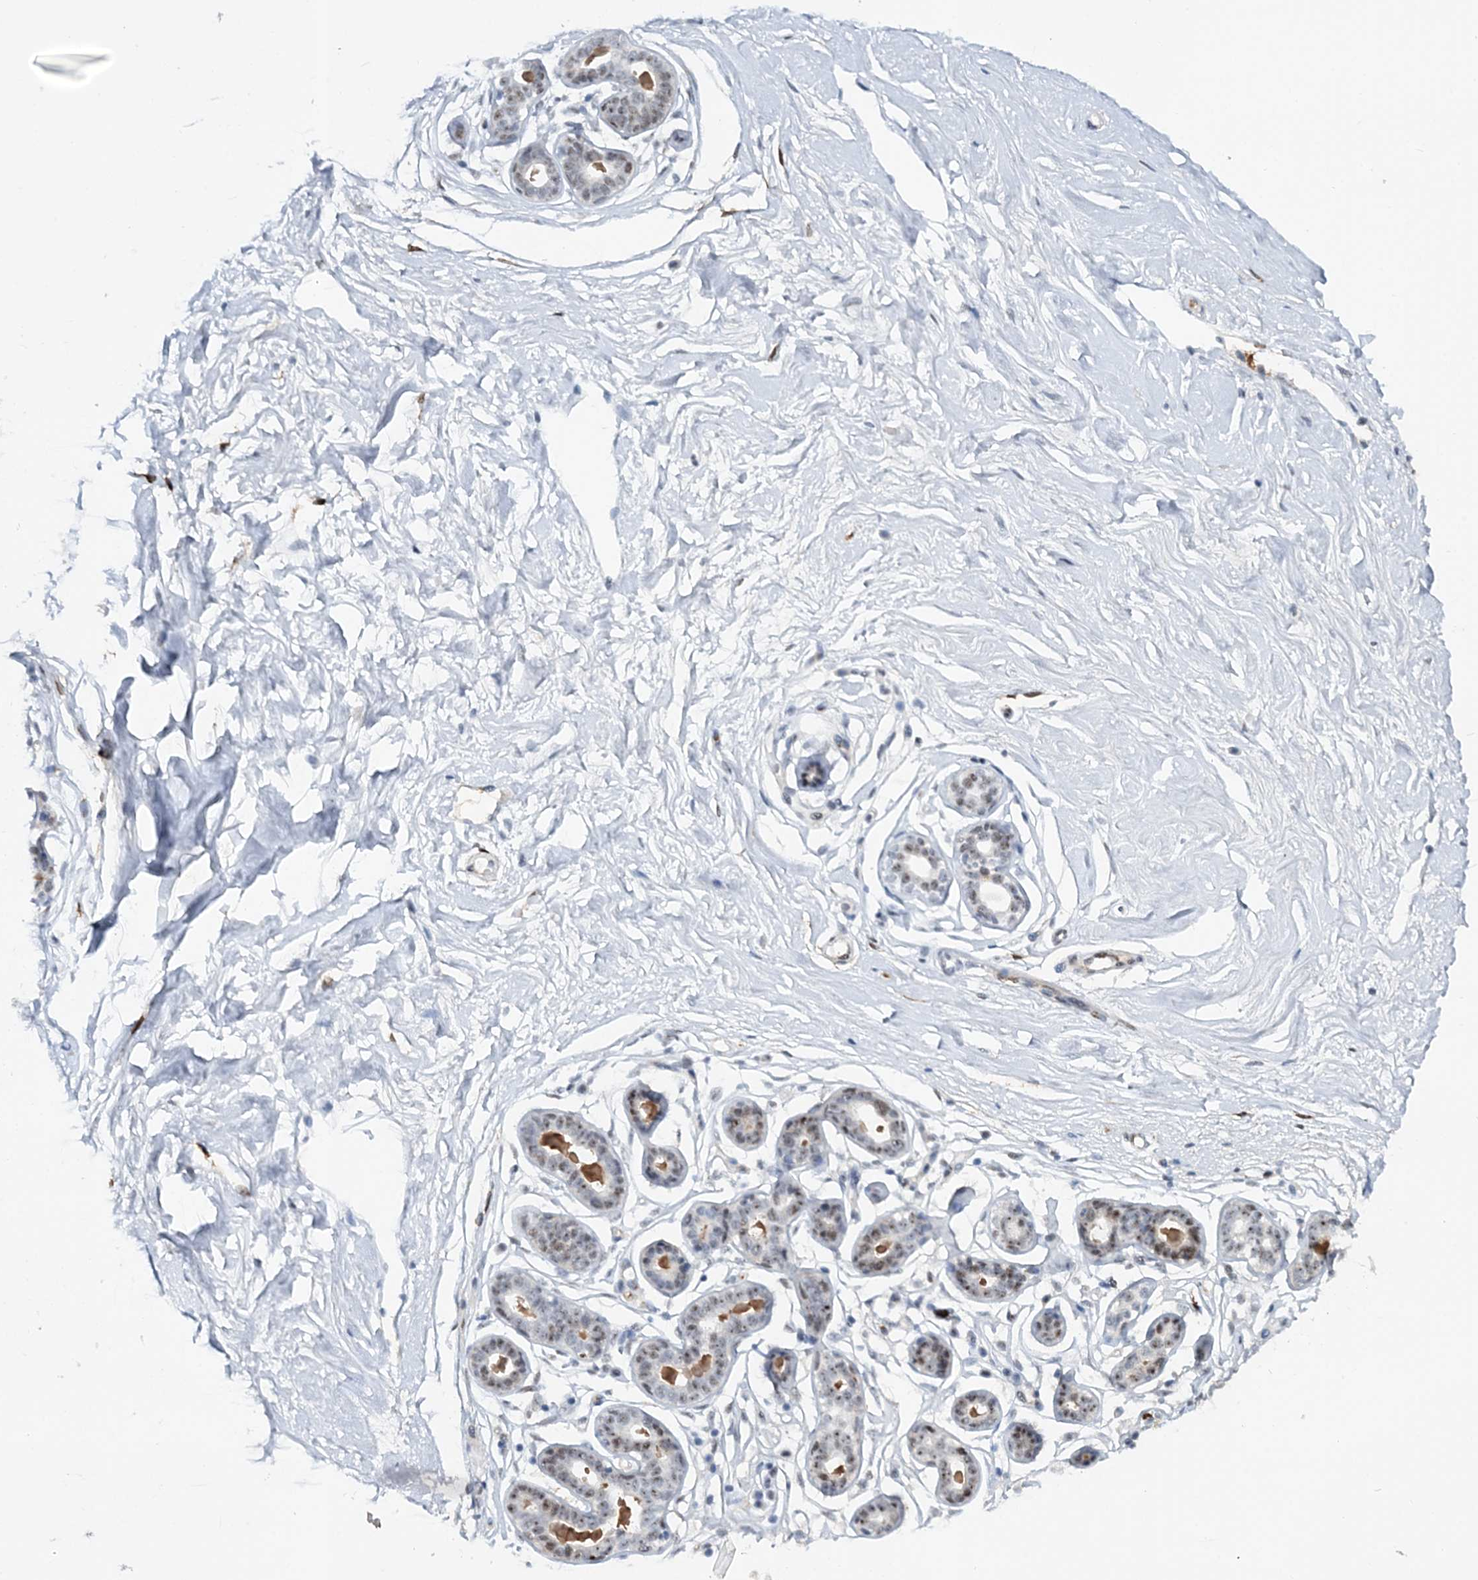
{"staining": {"intensity": "moderate", "quantity": "25%-75%", "location": "cytoplasmic/membranous"}, "tissue": "breast", "cell_type": "Adipocytes", "image_type": "normal", "snomed": [{"axis": "morphology", "description": "Normal tissue, NOS"}, {"axis": "morphology", "description": "Adenoma, NOS"}, {"axis": "topography", "description": "Breast"}], "caption": "Brown immunohistochemical staining in normal breast exhibits moderate cytoplasmic/membranous positivity in about 25%-75% of adipocytes. The protein of interest is shown in brown color, while the nuclei are stained blue.", "gene": "ASCL4", "patient": {"sex": "female", "age": 23}}